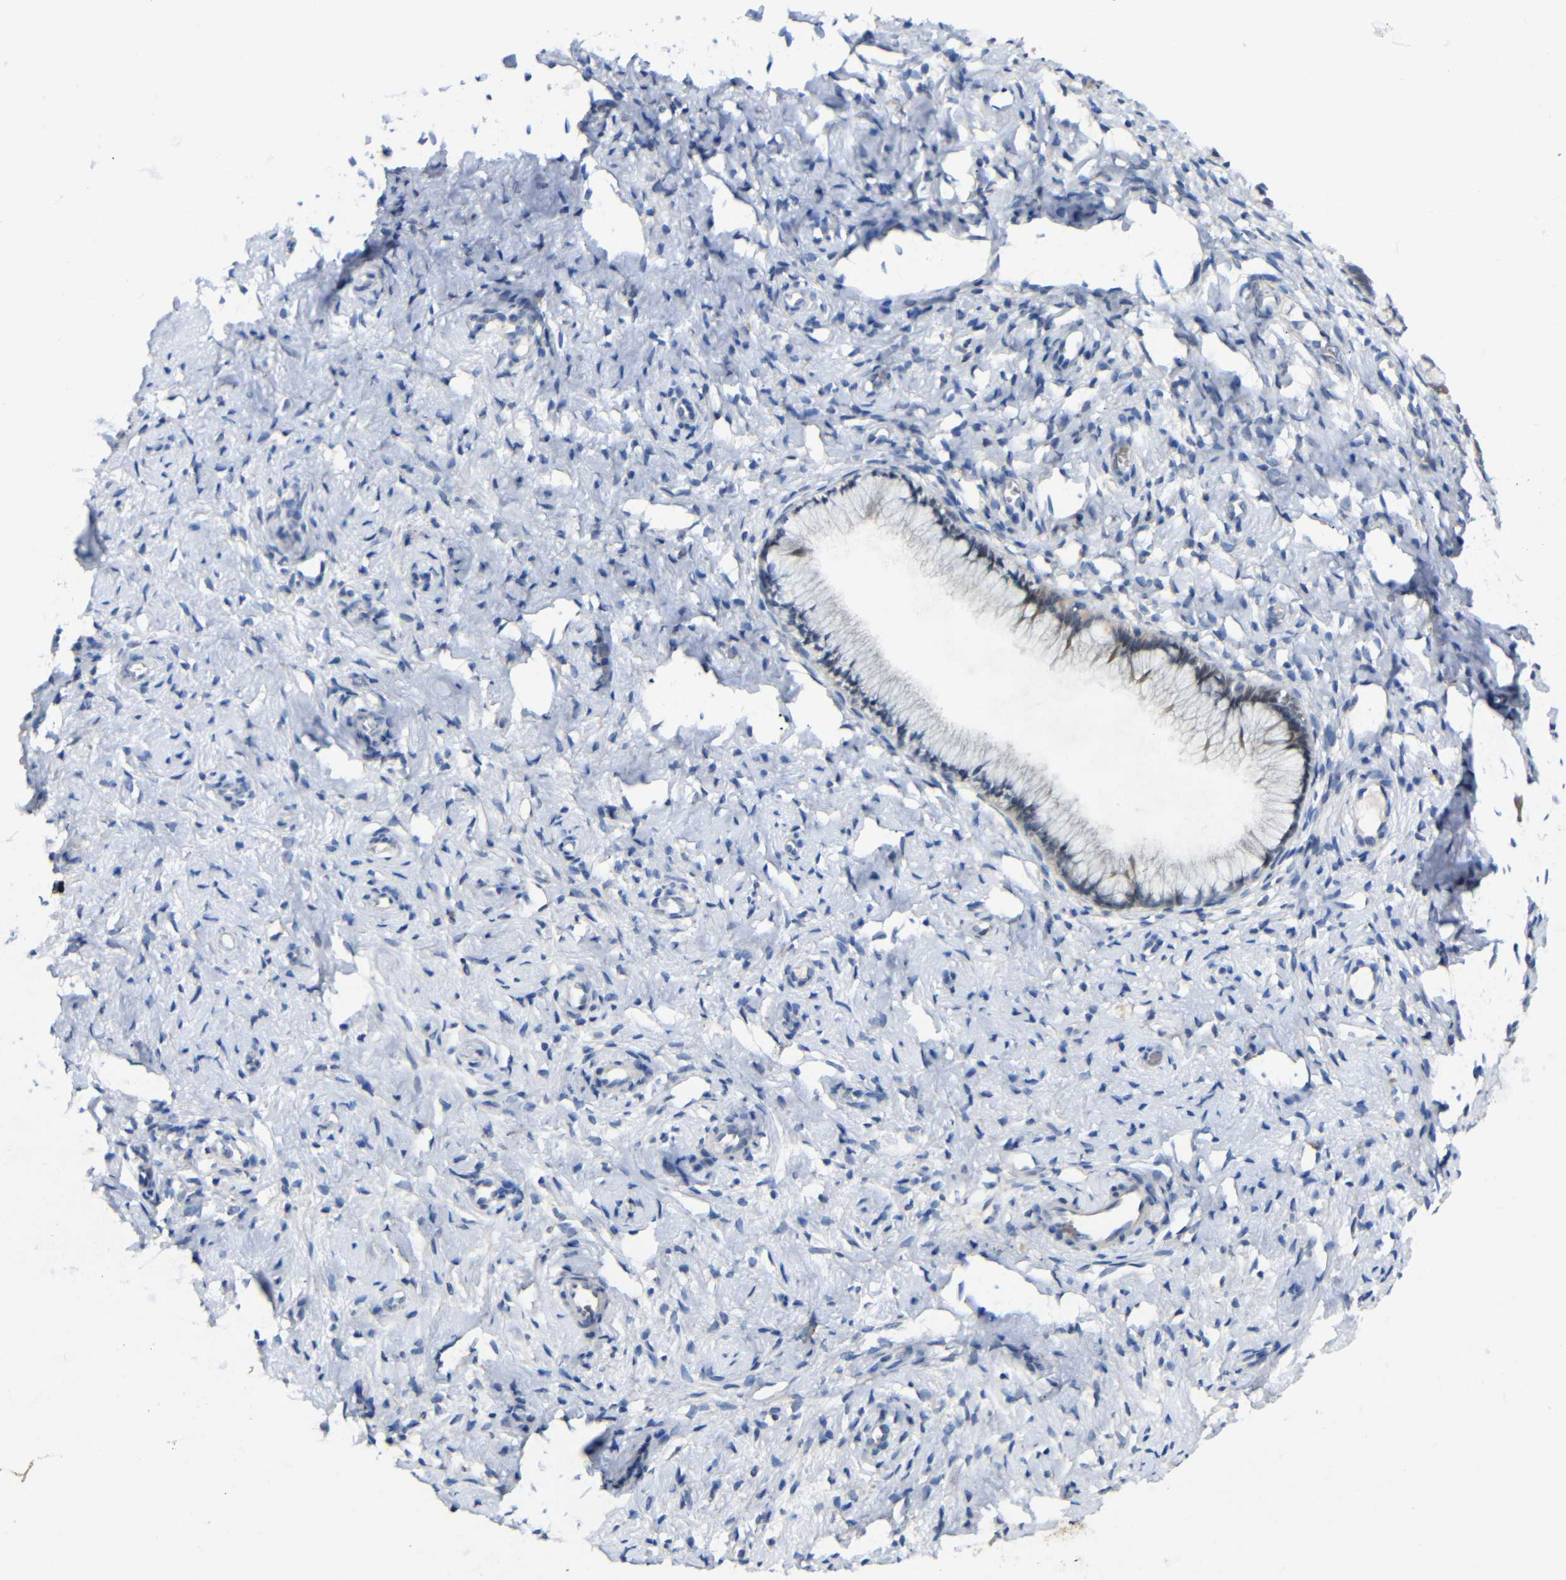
{"staining": {"intensity": "weak", "quantity": "<25%", "location": "cytoplasmic/membranous"}, "tissue": "cervix", "cell_type": "Glandular cells", "image_type": "normal", "snomed": [{"axis": "morphology", "description": "Normal tissue, NOS"}, {"axis": "topography", "description": "Cervix"}], "caption": "Cervix stained for a protein using immunohistochemistry reveals no staining glandular cells.", "gene": "HNF1A", "patient": {"sex": "female", "age": 65}}